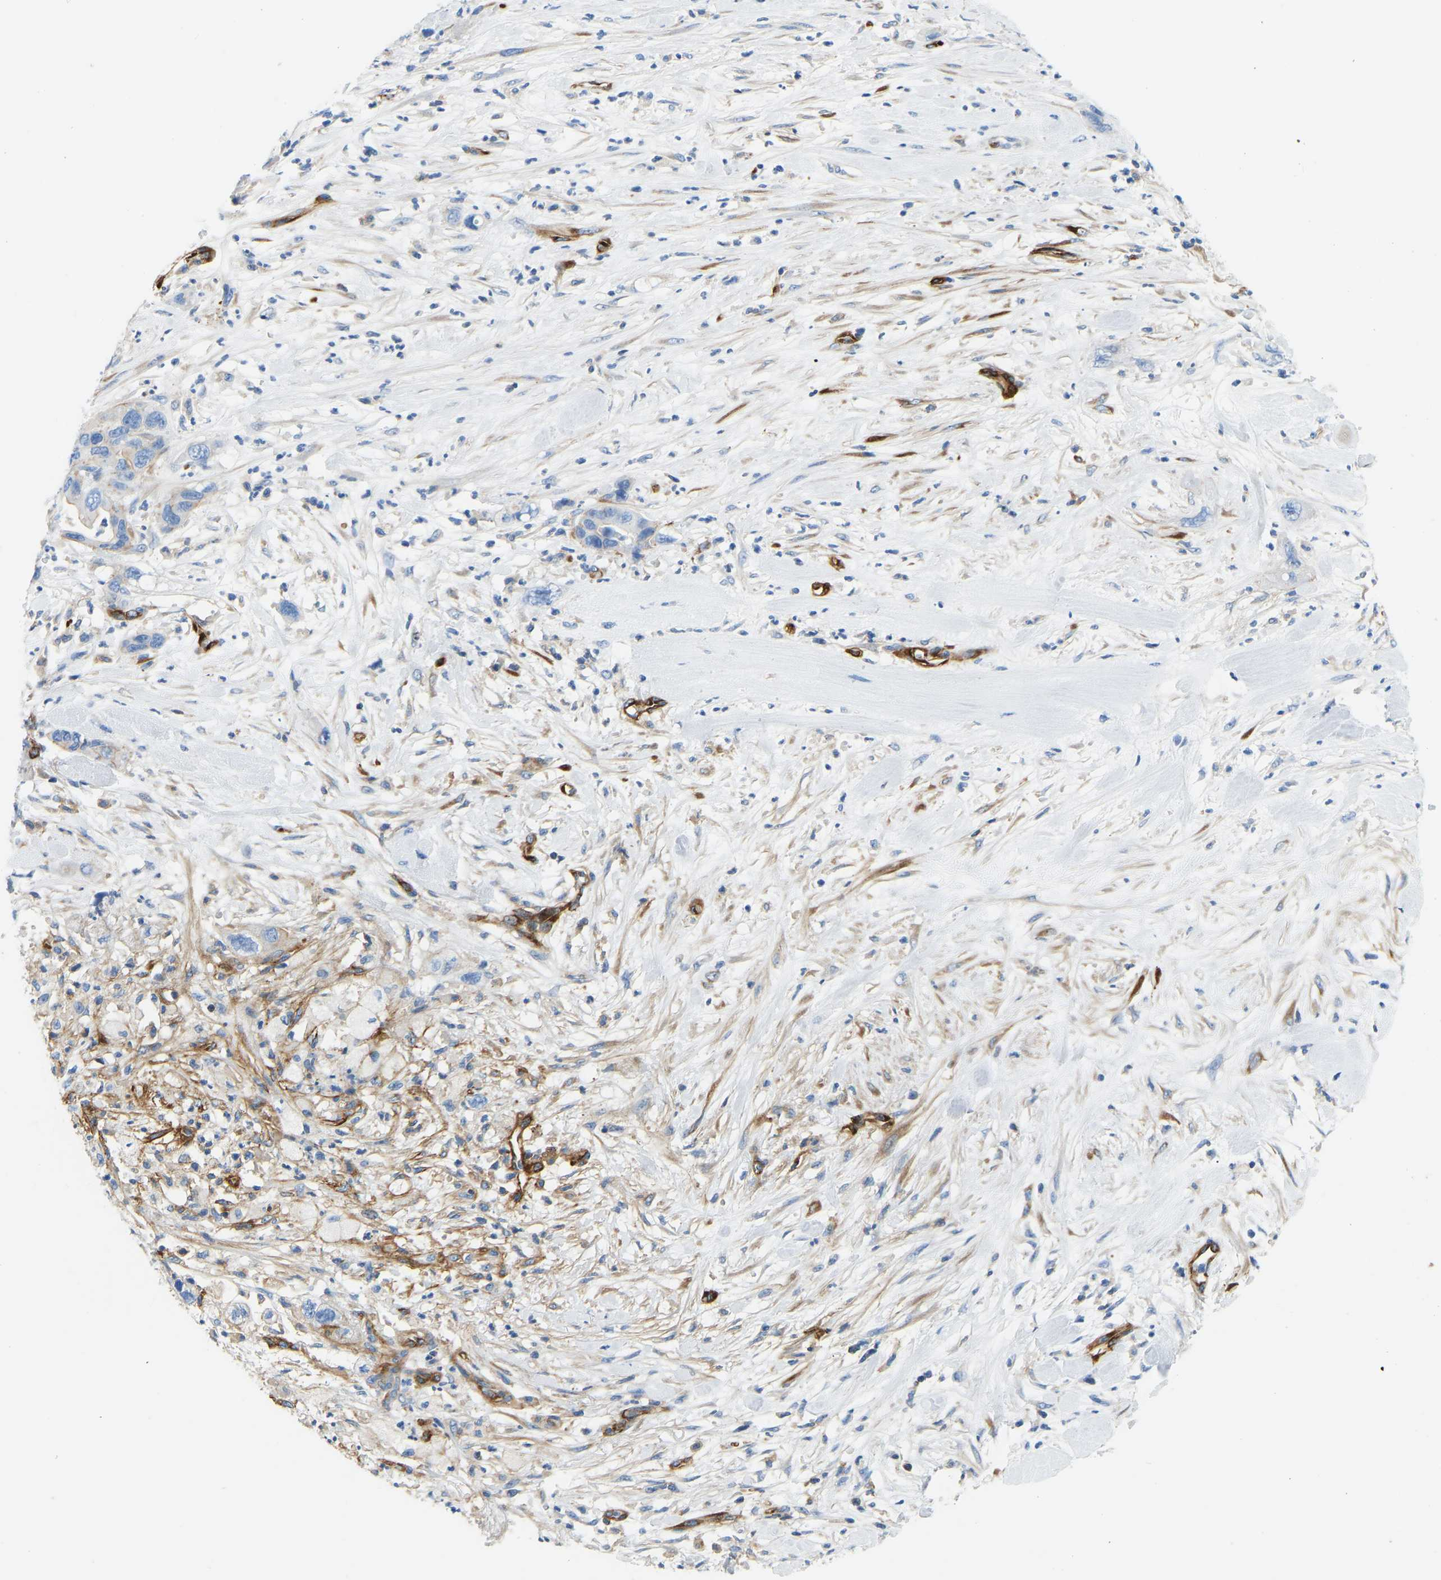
{"staining": {"intensity": "negative", "quantity": "none", "location": "none"}, "tissue": "pancreatic cancer", "cell_type": "Tumor cells", "image_type": "cancer", "snomed": [{"axis": "morphology", "description": "Adenocarcinoma, NOS"}, {"axis": "topography", "description": "Pancreas"}], "caption": "IHC of pancreatic adenocarcinoma shows no staining in tumor cells.", "gene": "COL15A1", "patient": {"sex": "female", "age": 71}}